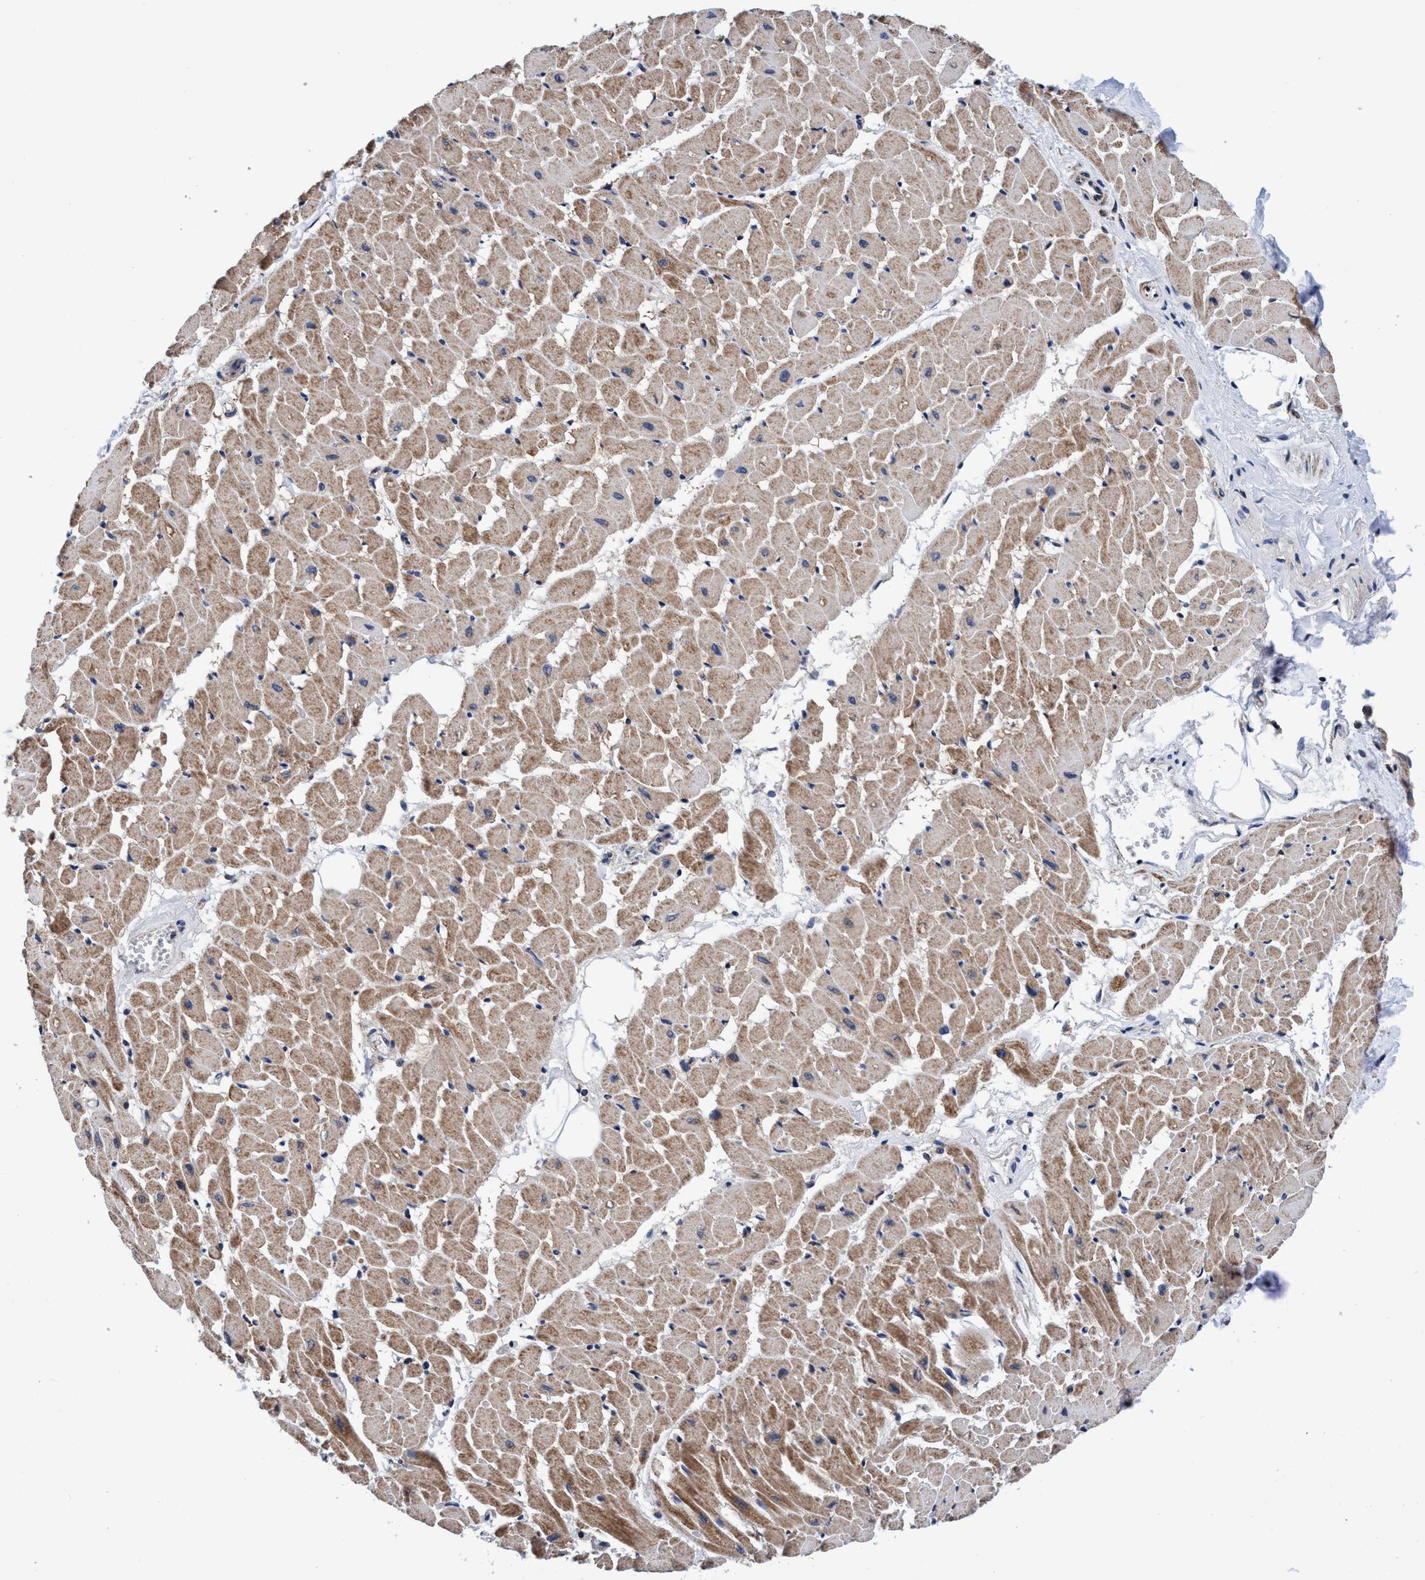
{"staining": {"intensity": "moderate", "quantity": ">75%", "location": "cytoplasmic/membranous"}, "tissue": "heart muscle", "cell_type": "Cardiomyocytes", "image_type": "normal", "snomed": [{"axis": "morphology", "description": "Normal tissue, NOS"}, {"axis": "topography", "description": "Heart"}], "caption": "DAB (3,3'-diaminobenzidine) immunohistochemical staining of benign heart muscle displays moderate cytoplasmic/membranous protein expression in about >75% of cardiomyocytes.", "gene": "AGAP2", "patient": {"sex": "female", "age": 19}}